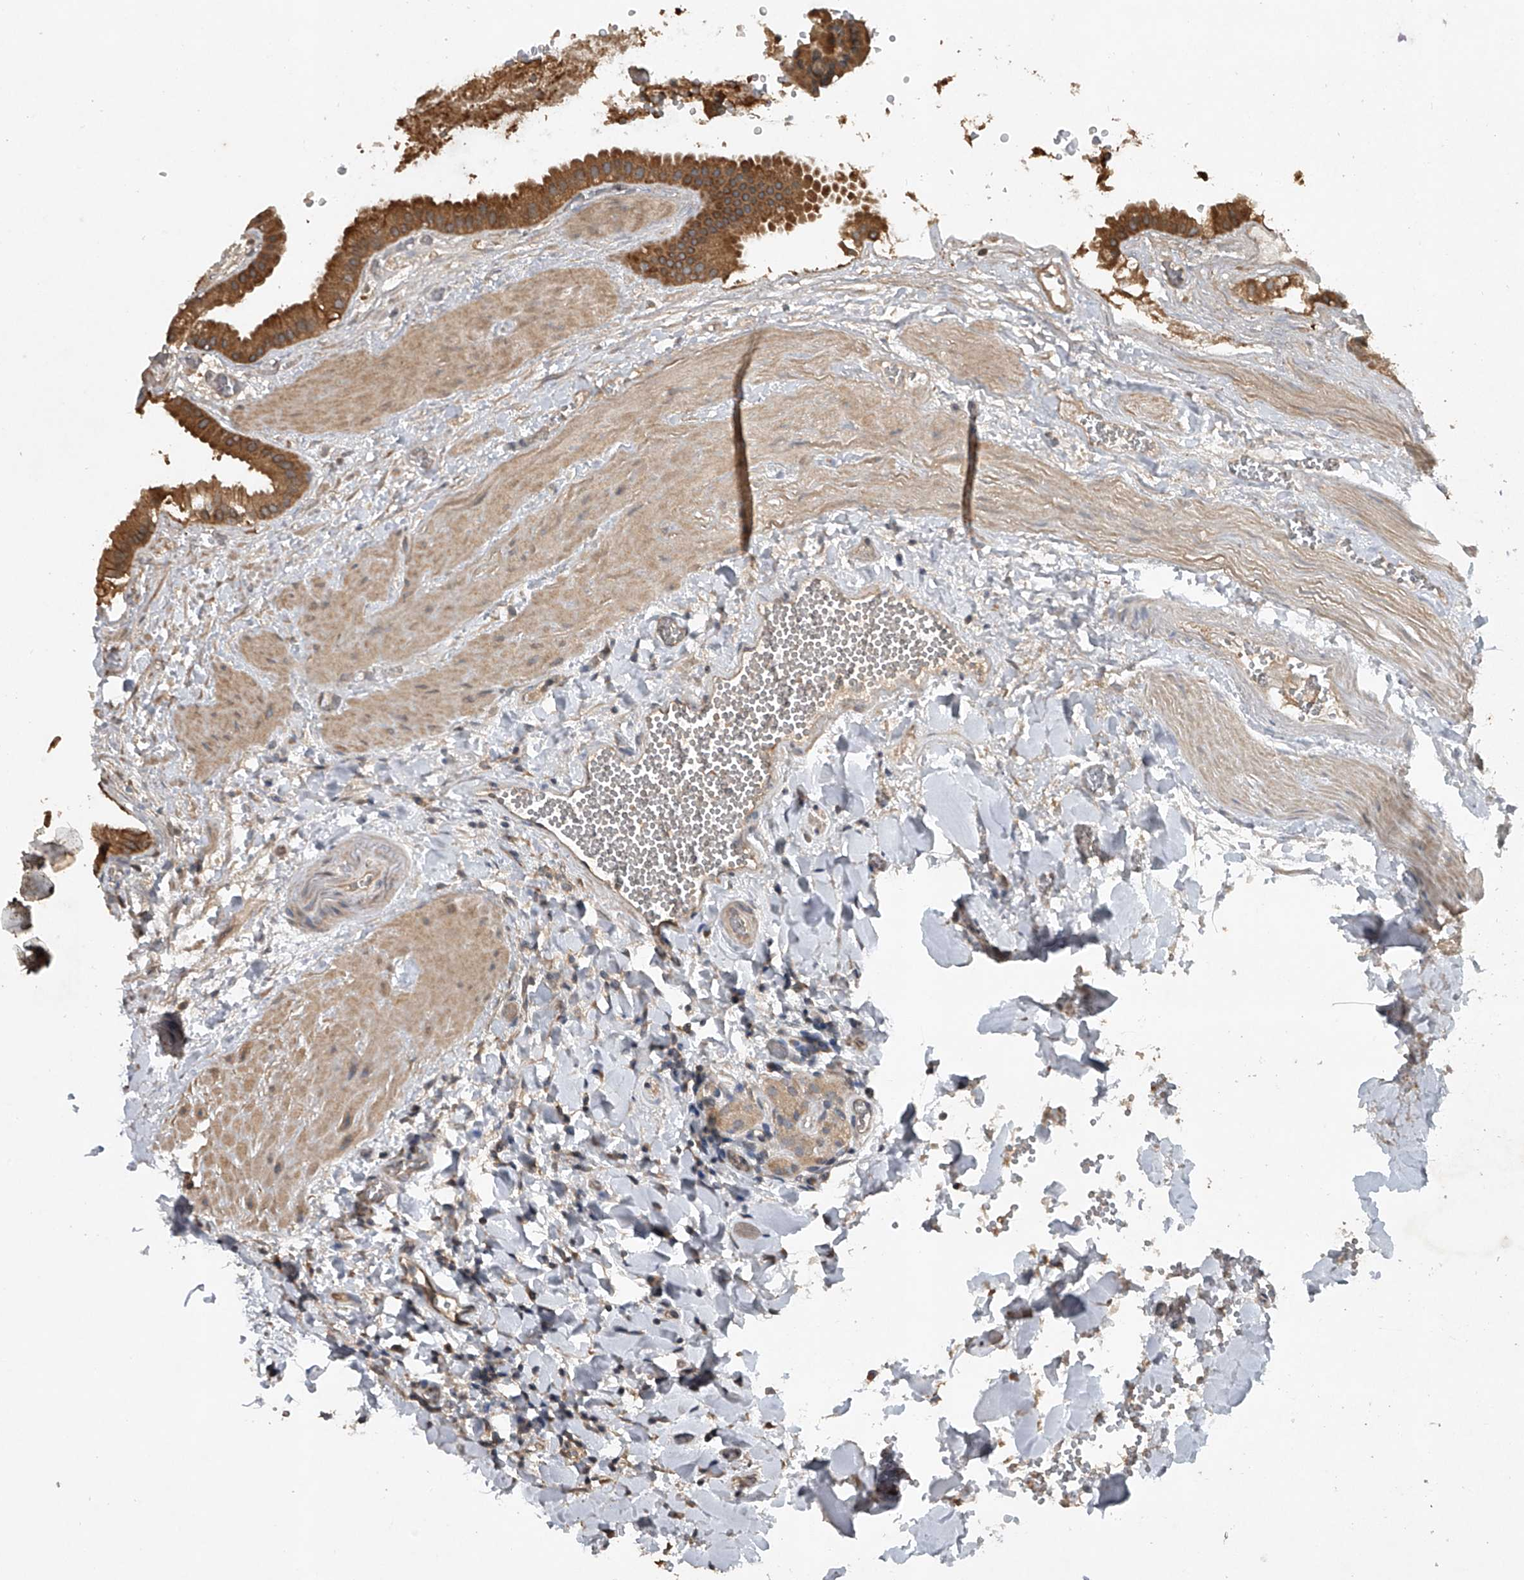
{"staining": {"intensity": "moderate", "quantity": ">75%", "location": "cytoplasmic/membranous"}, "tissue": "gallbladder", "cell_type": "Glandular cells", "image_type": "normal", "snomed": [{"axis": "morphology", "description": "Normal tissue, NOS"}, {"axis": "topography", "description": "Gallbladder"}], "caption": "Protein staining exhibits moderate cytoplasmic/membranous expression in about >75% of glandular cells in benign gallbladder. (DAB = brown stain, brightfield microscopy at high magnification).", "gene": "NFS1", "patient": {"sex": "male", "age": 55}}